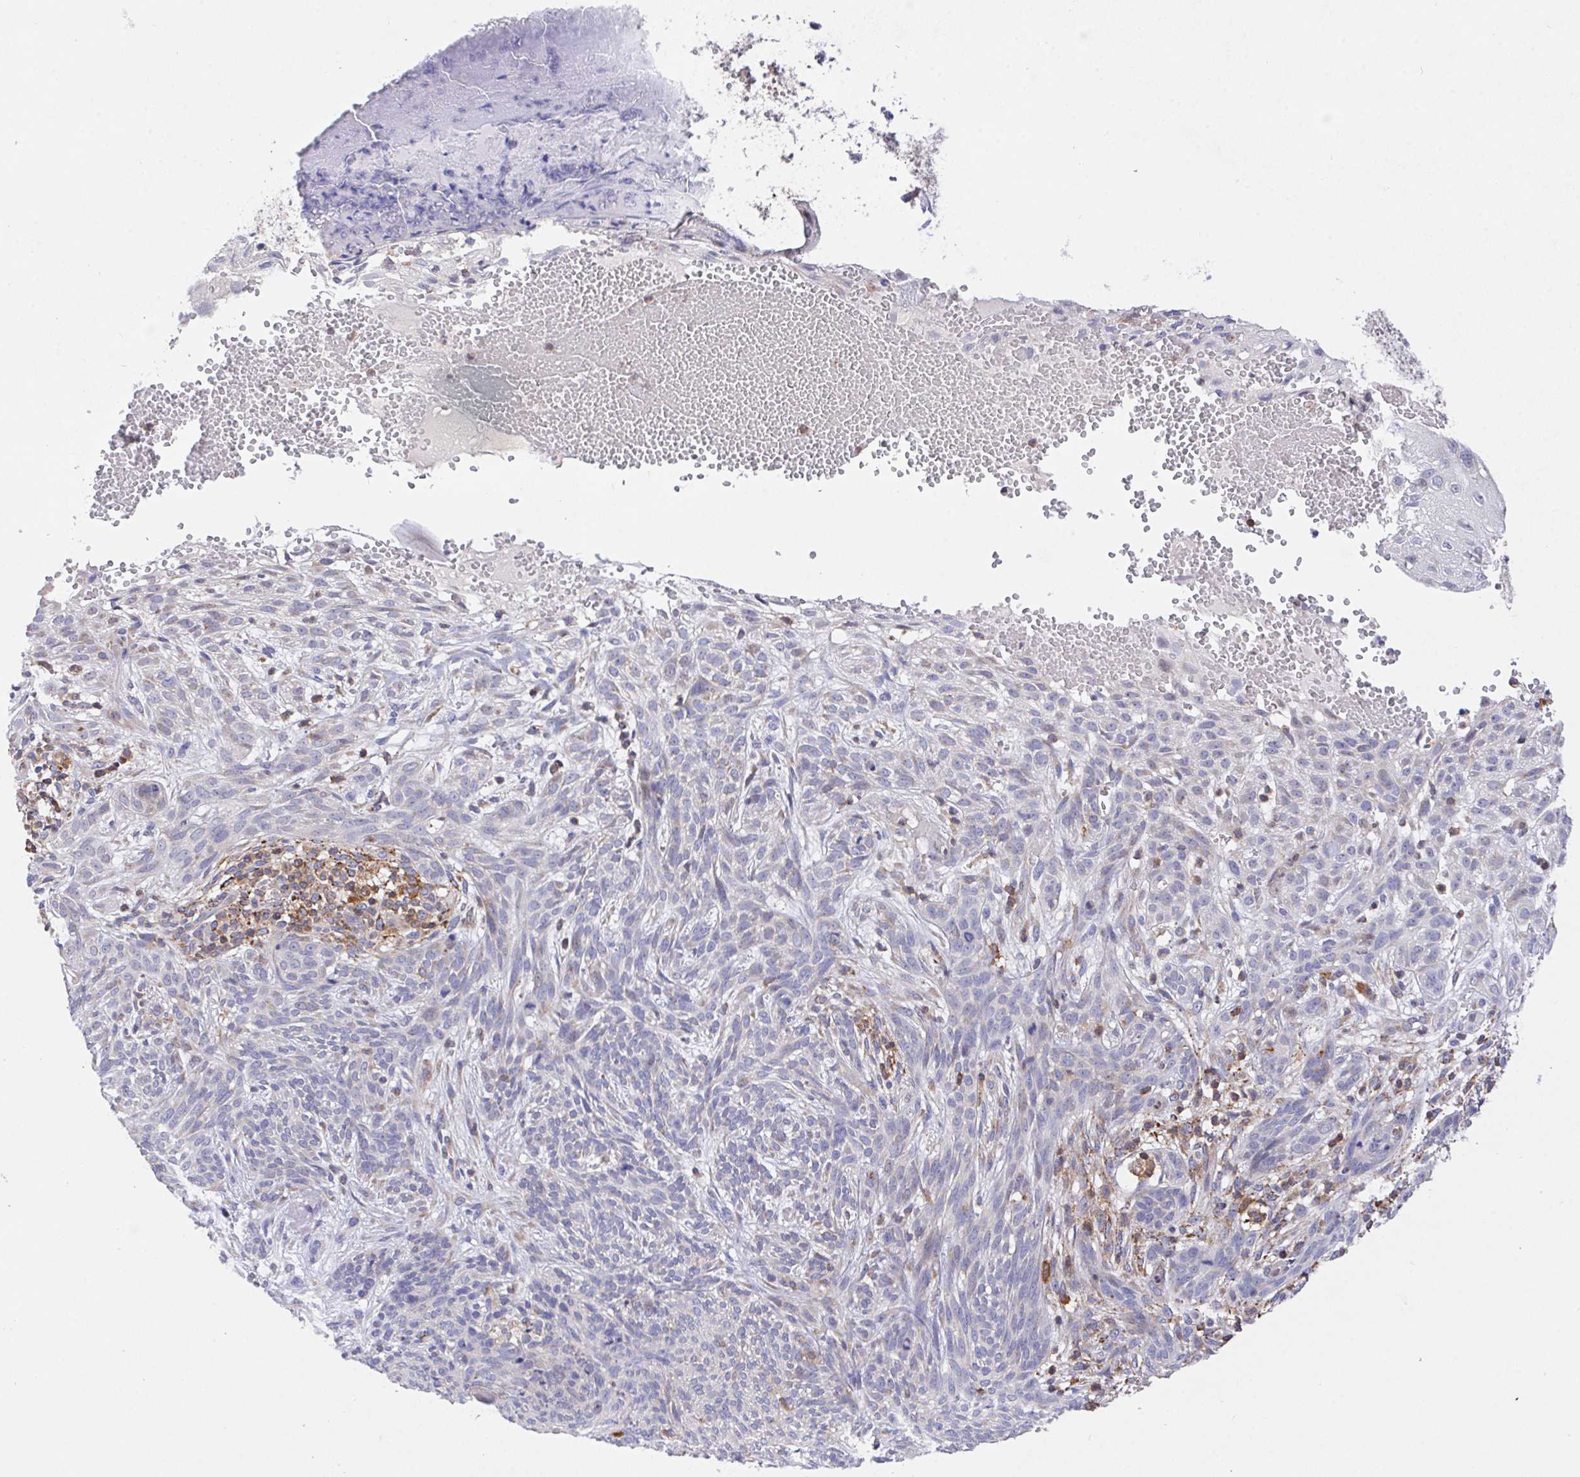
{"staining": {"intensity": "negative", "quantity": "none", "location": "none"}, "tissue": "skin cancer", "cell_type": "Tumor cells", "image_type": "cancer", "snomed": [{"axis": "morphology", "description": "Basal cell carcinoma"}, {"axis": "topography", "description": "Skin"}], "caption": "IHC of skin basal cell carcinoma displays no expression in tumor cells.", "gene": "FAM241A", "patient": {"sex": "male", "age": 84}}